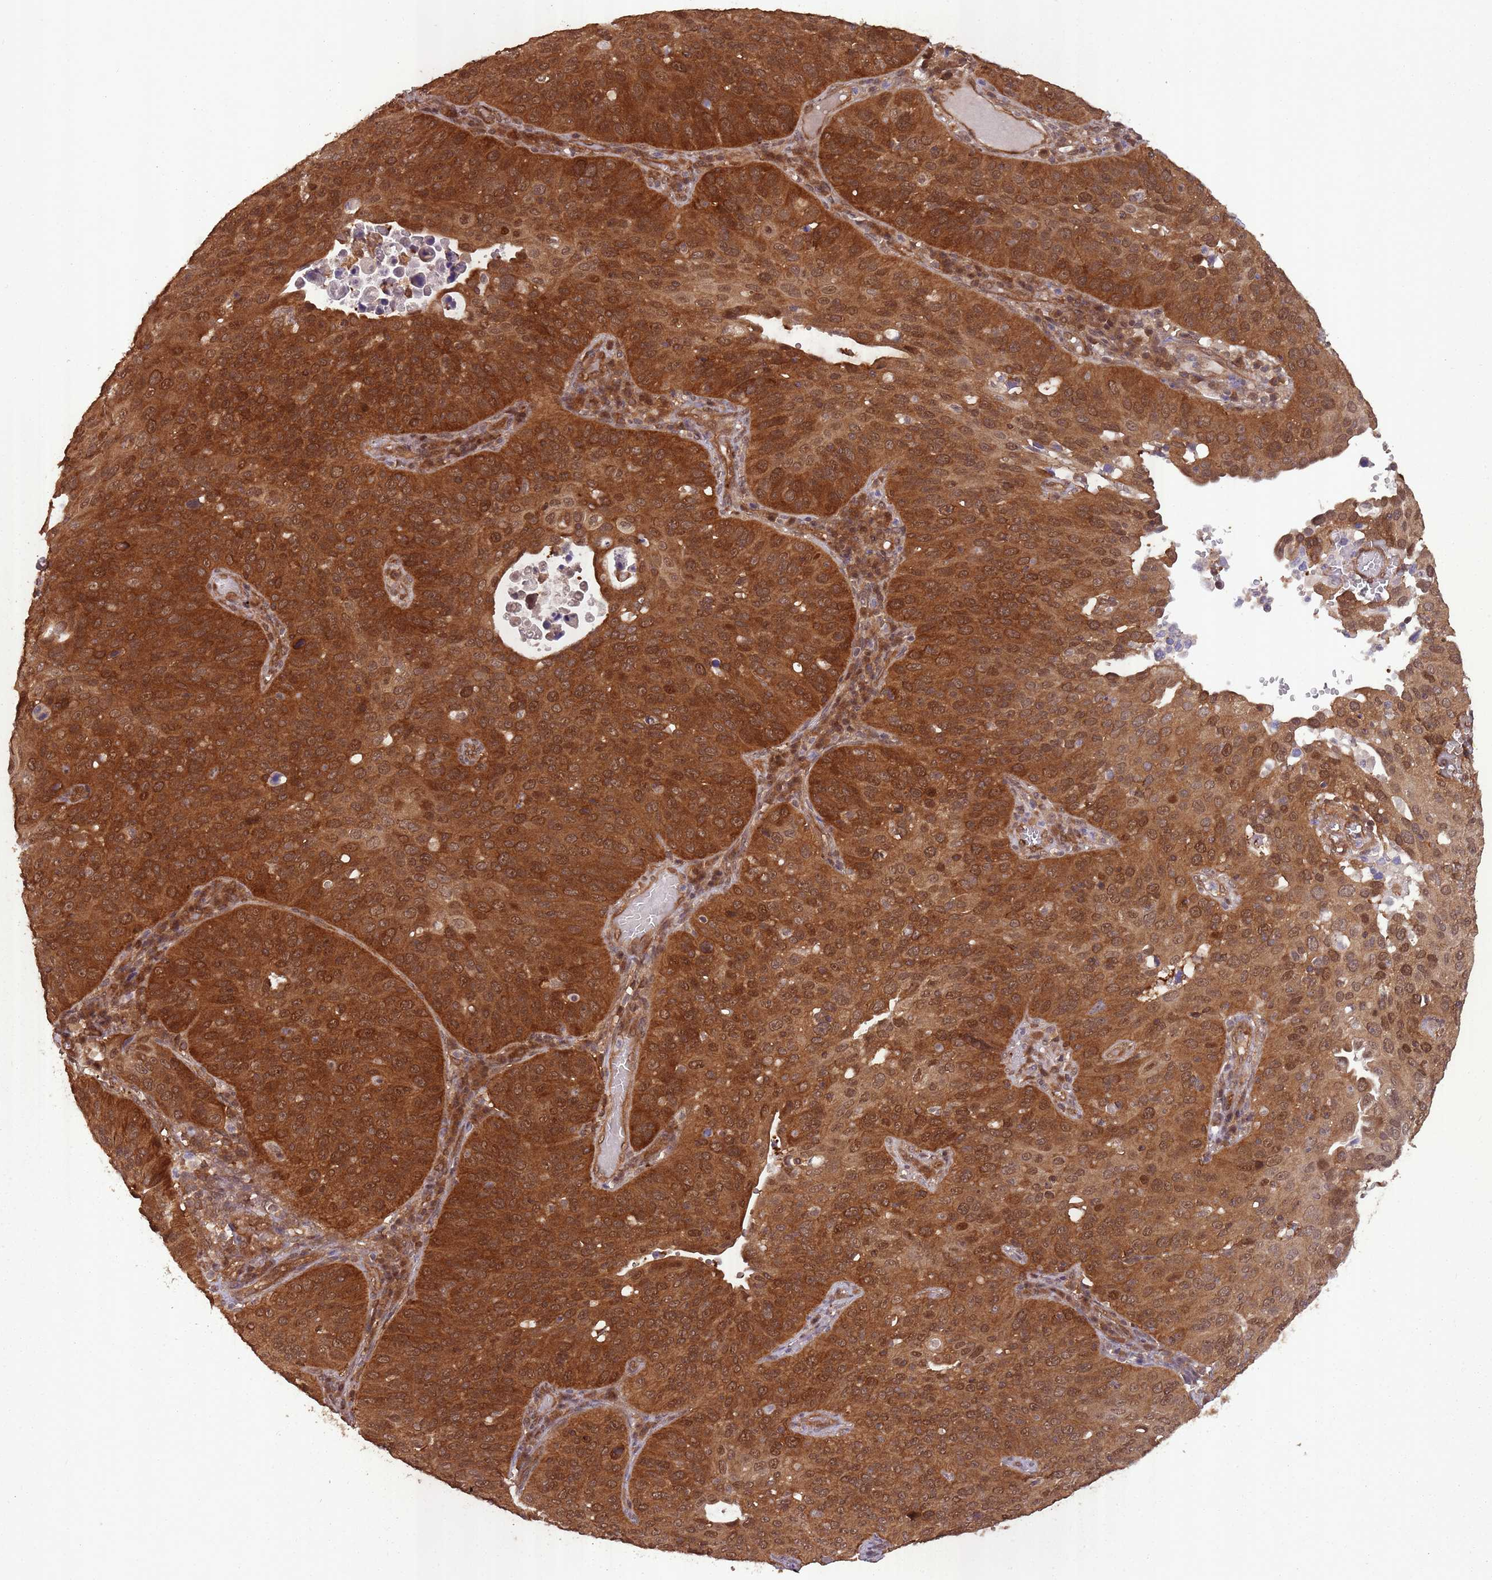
{"staining": {"intensity": "strong", "quantity": ">75%", "location": "cytoplasmic/membranous,nuclear"}, "tissue": "cervical cancer", "cell_type": "Tumor cells", "image_type": "cancer", "snomed": [{"axis": "morphology", "description": "Squamous cell carcinoma, NOS"}, {"axis": "topography", "description": "Cervix"}], "caption": "Cervical cancer stained for a protein shows strong cytoplasmic/membranous and nuclear positivity in tumor cells.", "gene": "PPP6R3", "patient": {"sex": "female", "age": 36}}